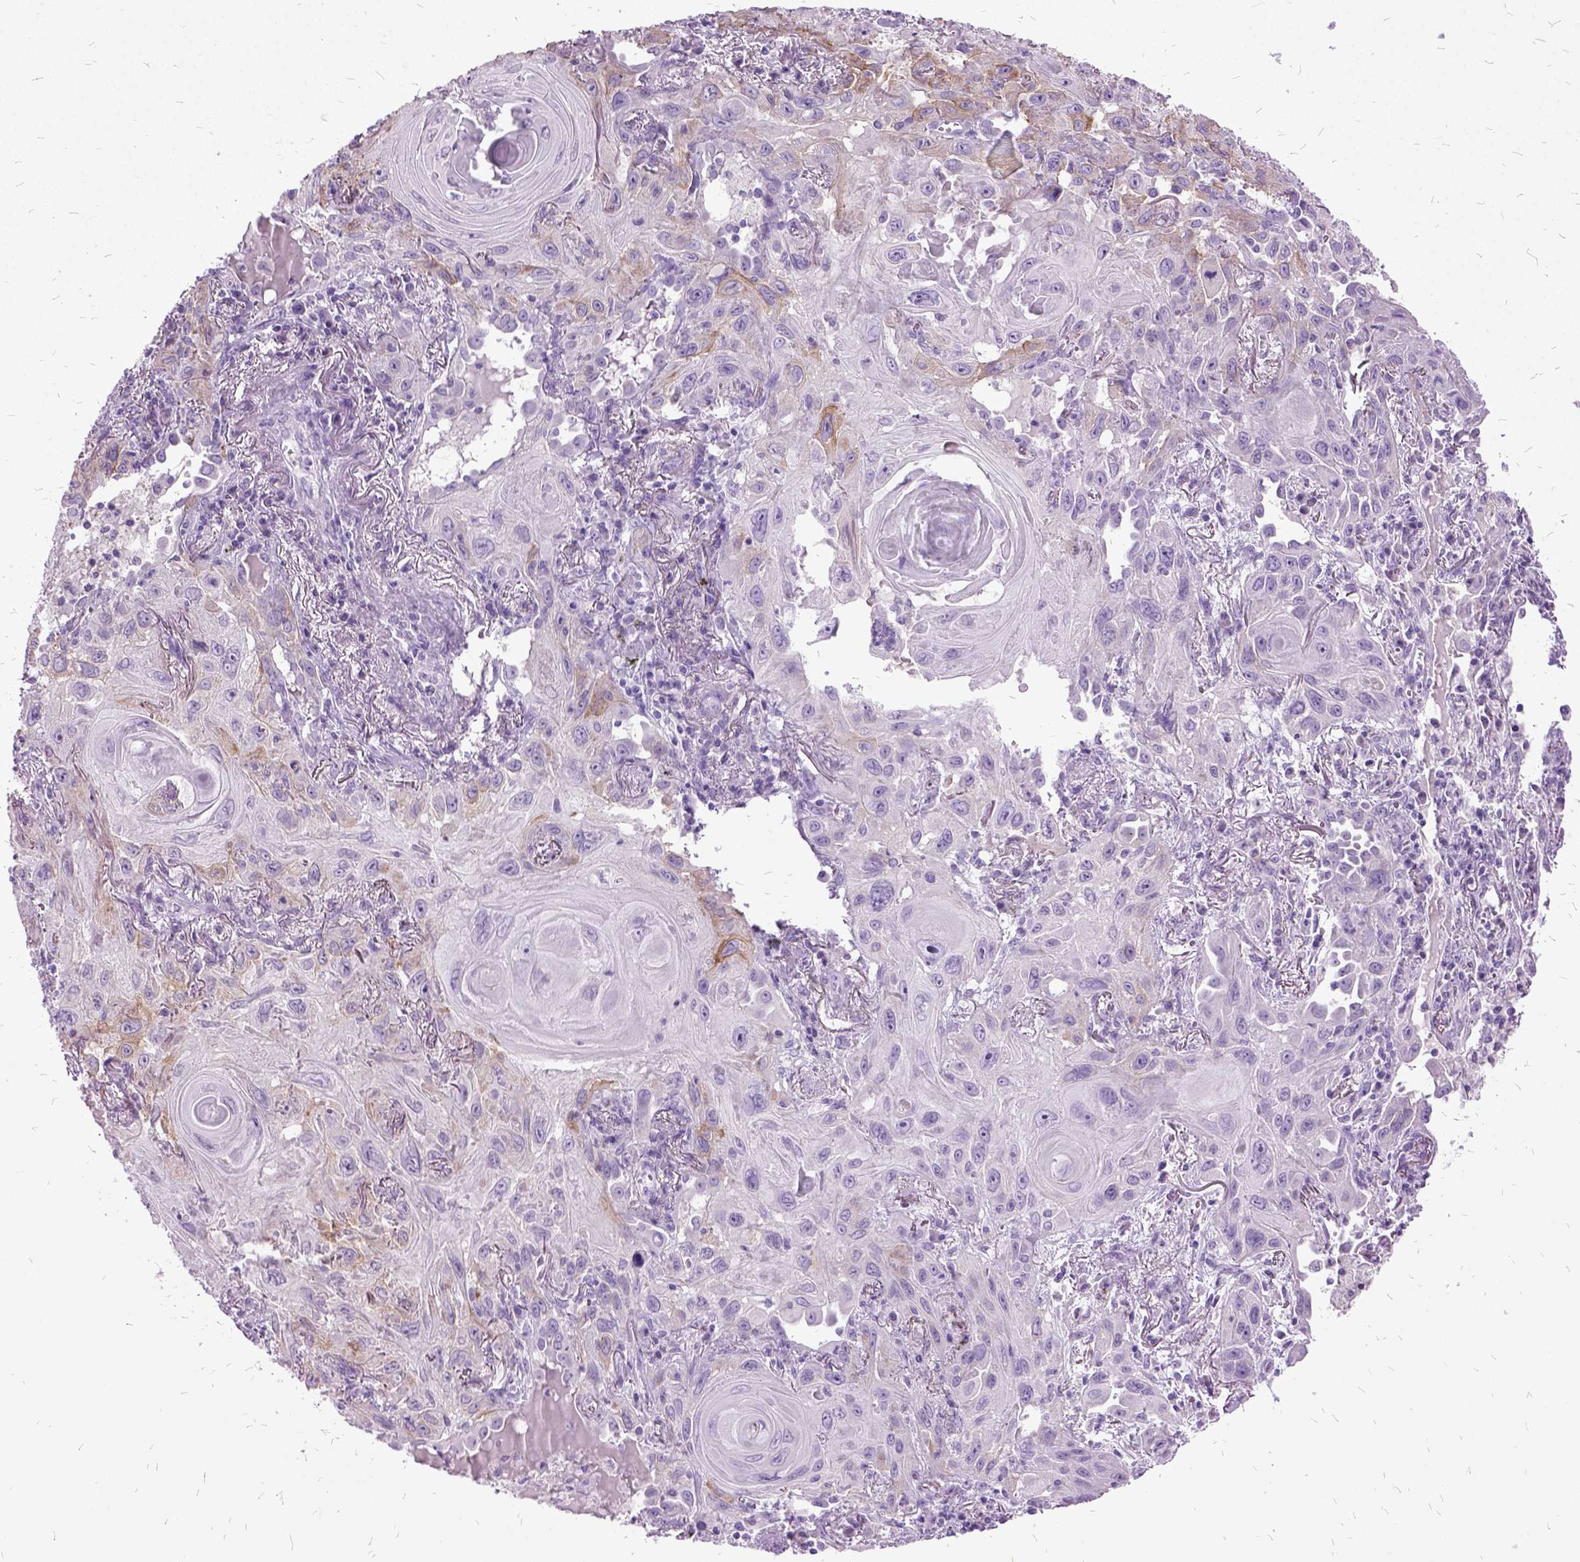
{"staining": {"intensity": "weak", "quantity": "<25%", "location": "cytoplasmic/membranous"}, "tissue": "lung cancer", "cell_type": "Tumor cells", "image_type": "cancer", "snomed": [{"axis": "morphology", "description": "Squamous cell carcinoma, NOS"}, {"axis": "topography", "description": "Lung"}], "caption": "Immunohistochemistry (IHC) image of neoplastic tissue: human lung squamous cell carcinoma stained with DAB (3,3'-diaminobenzidine) exhibits no significant protein staining in tumor cells.", "gene": "MME", "patient": {"sex": "male", "age": 79}}